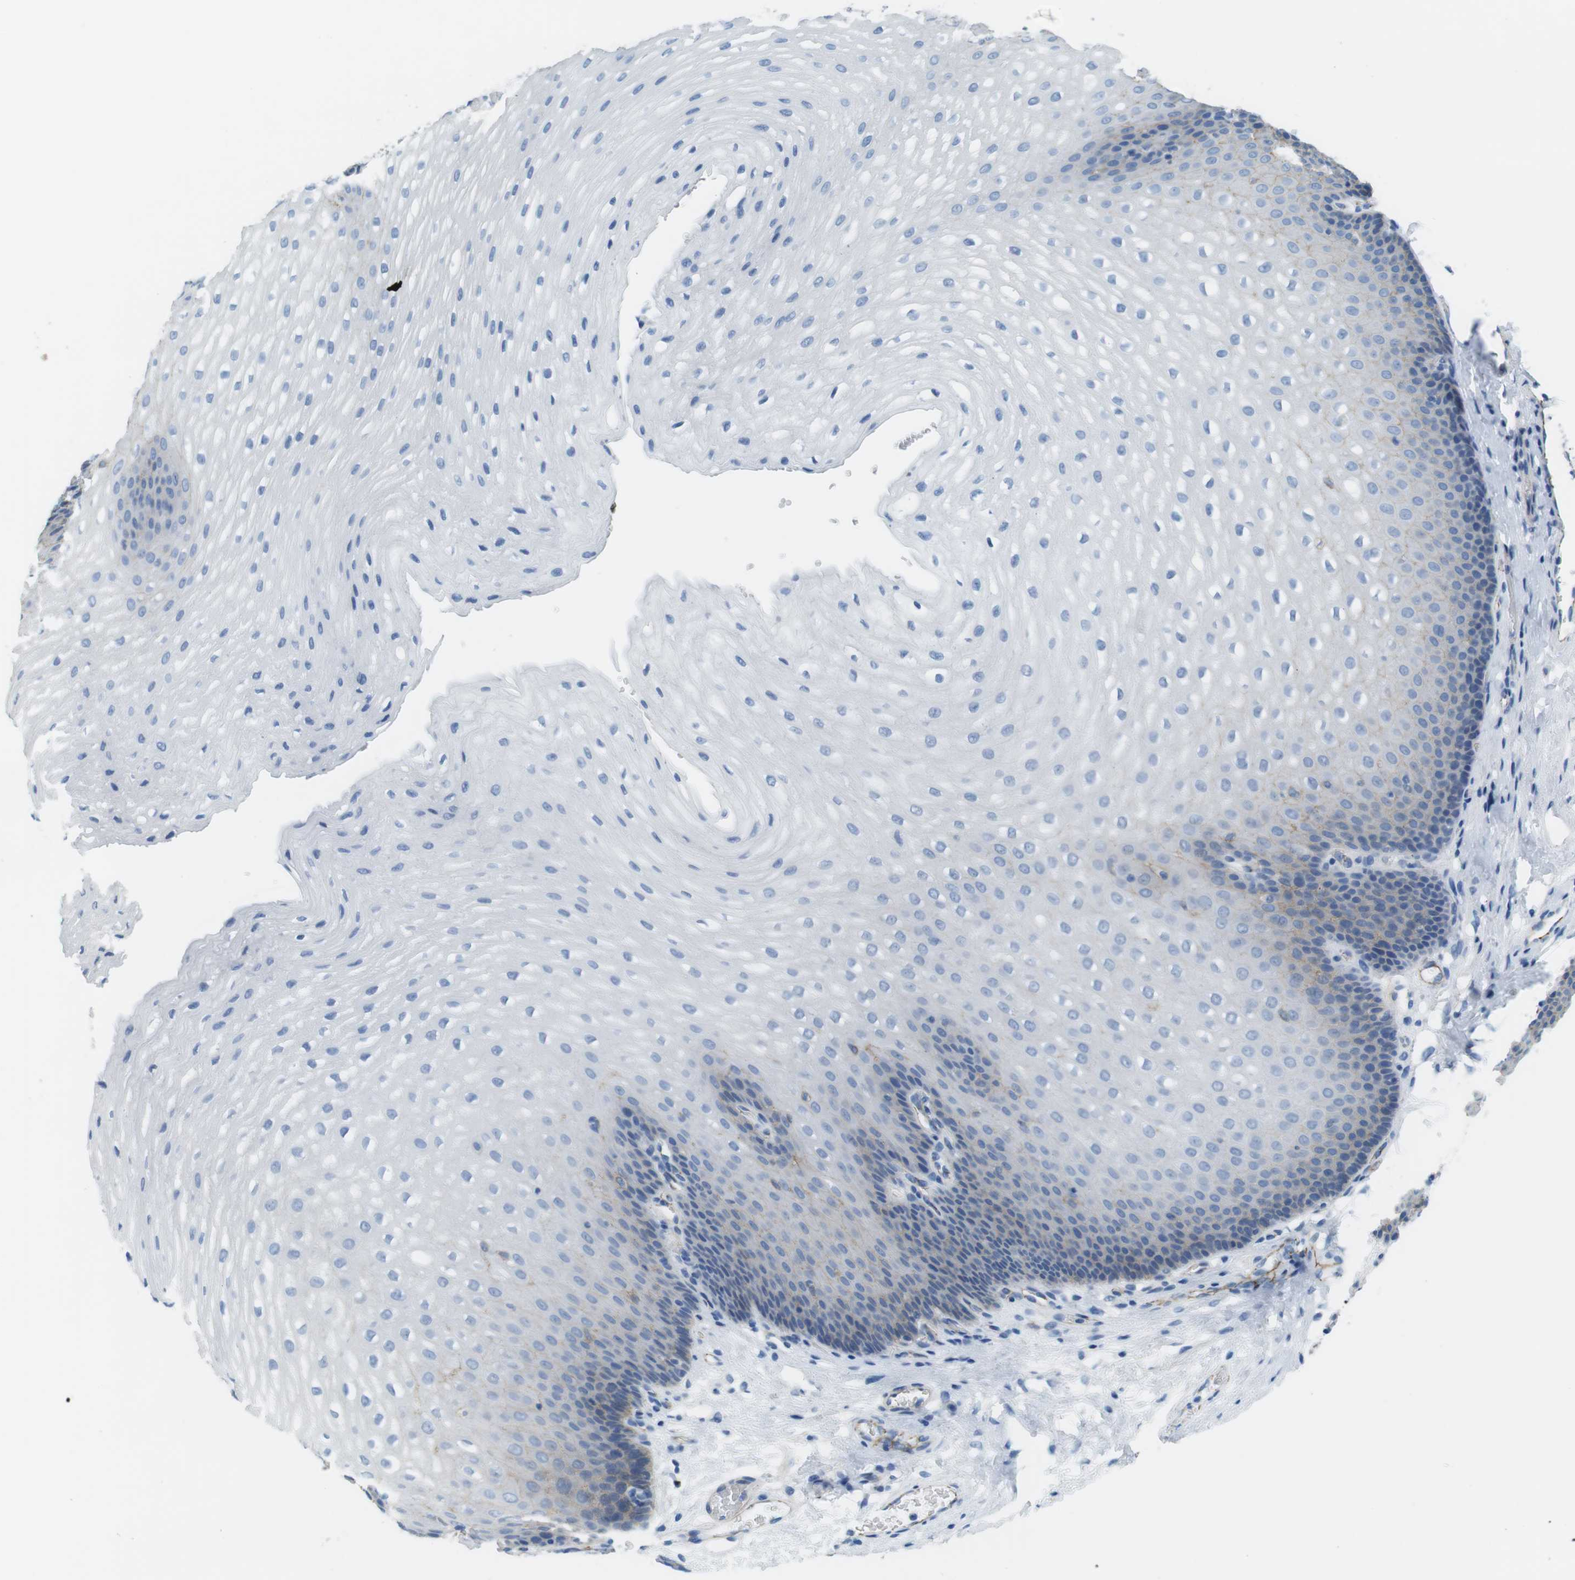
{"staining": {"intensity": "weak", "quantity": "25%-75%", "location": "cytoplasmic/membranous"}, "tissue": "esophagus", "cell_type": "Squamous epithelial cells", "image_type": "normal", "snomed": [{"axis": "morphology", "description": "Normal tissue, NOS"}, {"axis": "topography", "description": "Esophagus"}], "caption": "Protein staining of benign esophagus exhibits weak cytoplasmic/membranous staining in about 25%-75% of squamous epithelial cells. Nuclei are stained in blue.", "gene": "SLC6A6", "patient": {"sex": "male", "age": 48}}